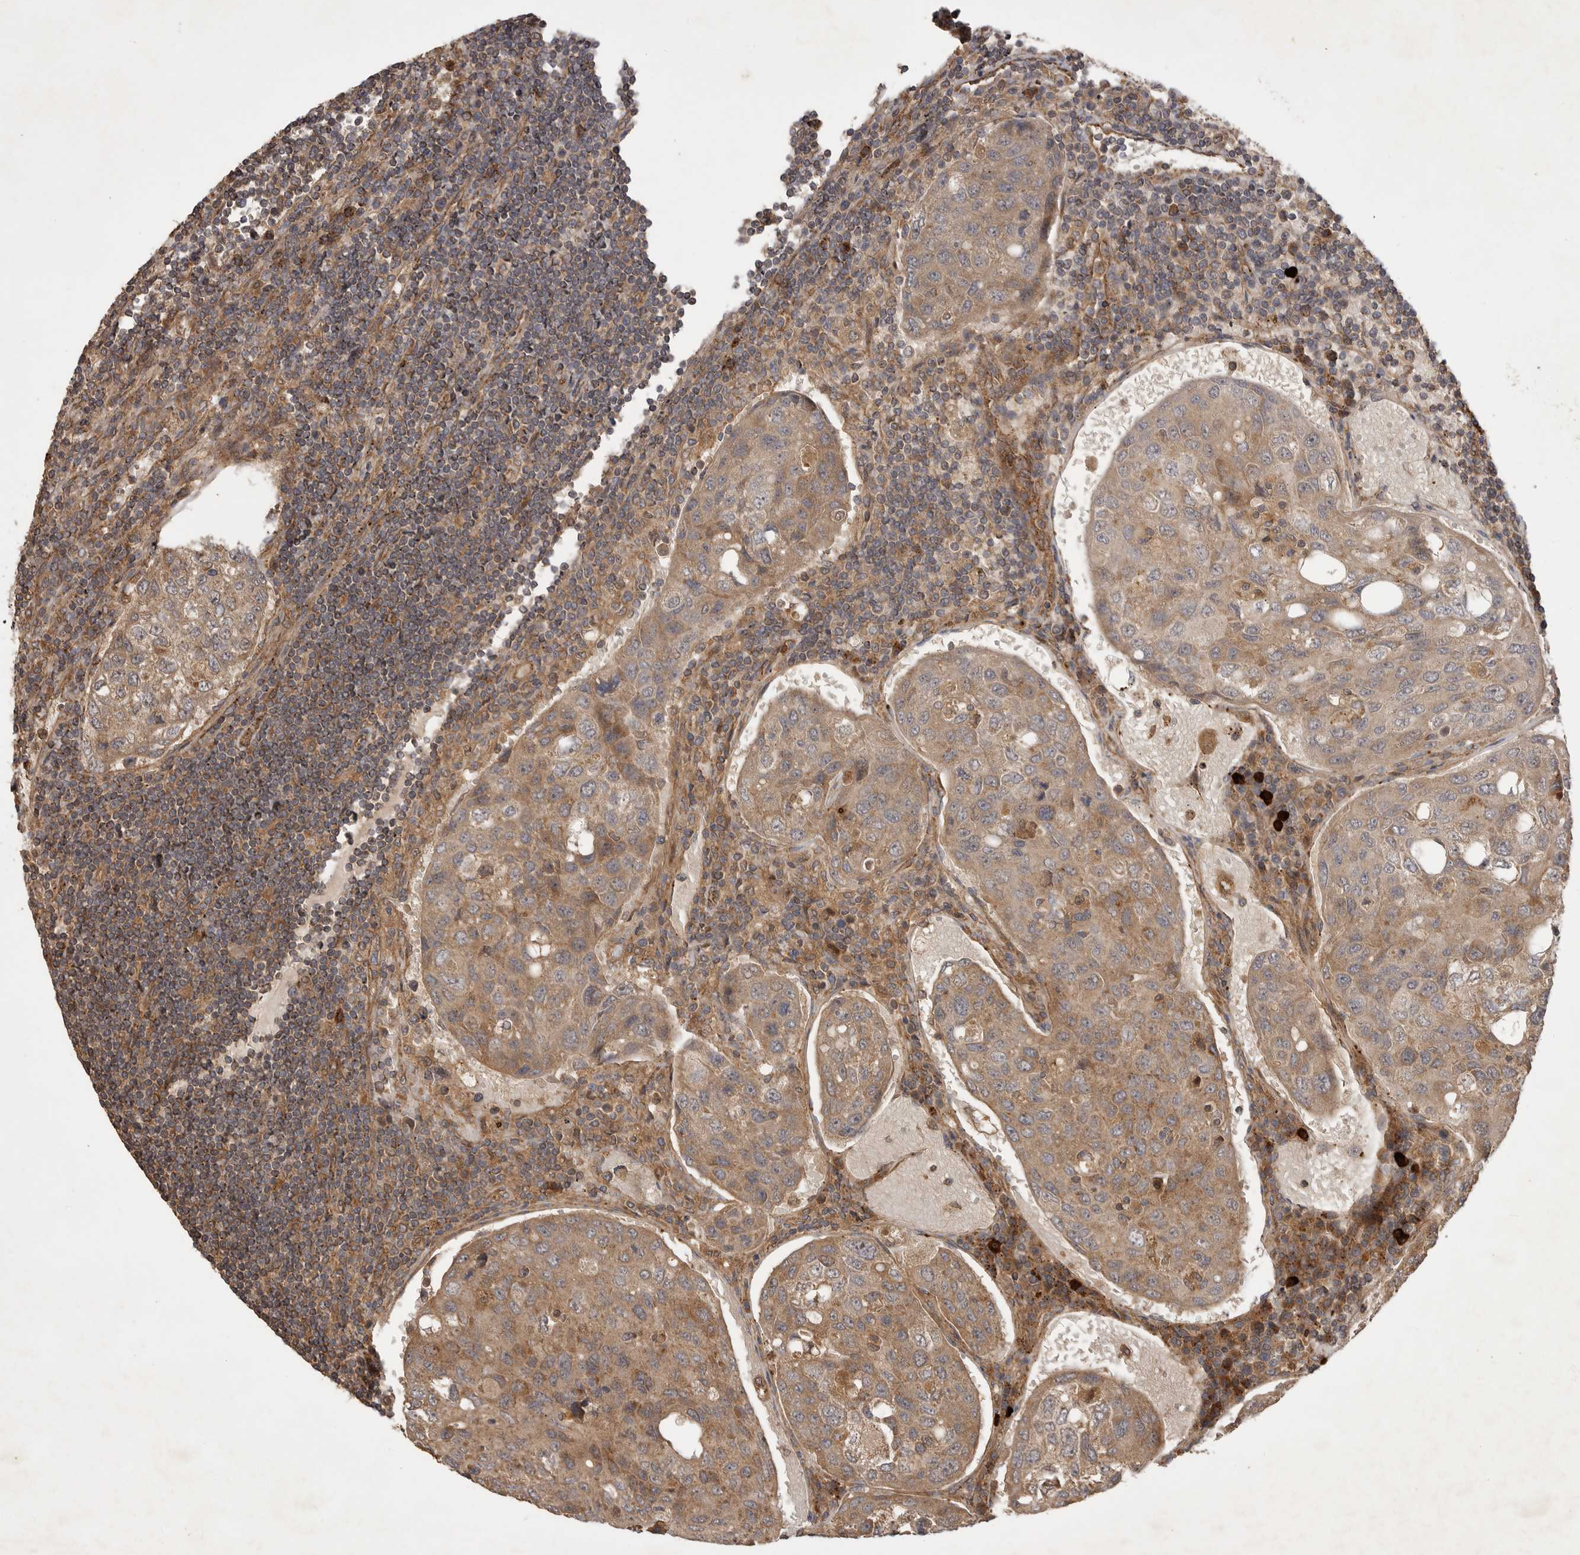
{"staining": {"intensity": "moderate", "quantity": ">75%", "location": "cytoplasmic/membranous"}, "tissue": "urothelial cancer", "cell_type": "Tumor cells", "image_type": "cancer", "snomed": [{"axis": "morphology", "description": "Urothelial carcinoma, High grade"}, {"axis": "topography", "description": "Lymph node"}, {"axis": "topography", "description": "Urinary bladder"}], "caption": "Urothelial cancer stained for a protein (brown) reveals moderate cytoplasmic/membranous positive expression in about >75% of tumor cells.", "gene": "ZNF232", "patient": {"sex": "male", "age": 51}}